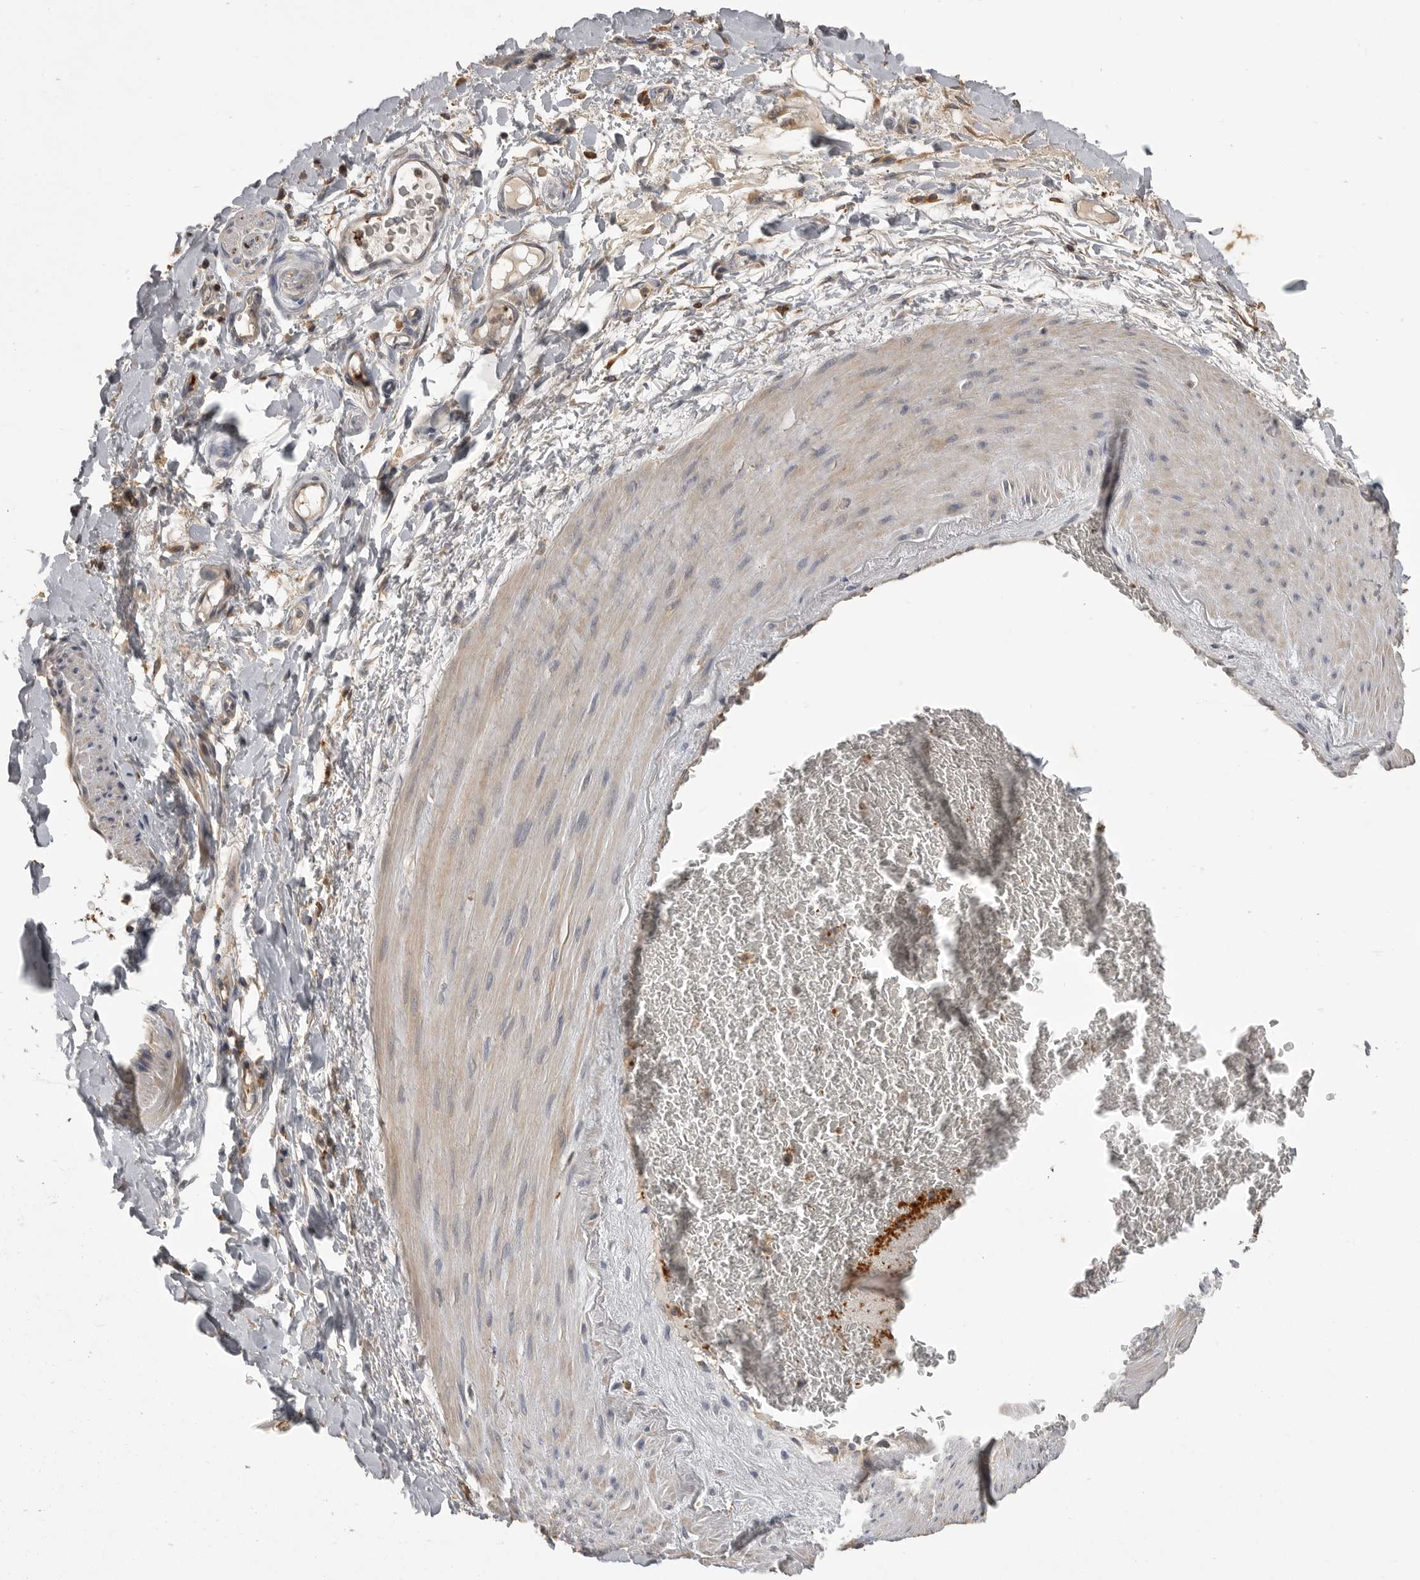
{"staining": {"intensity": "weak", "quantity": ">75%", "location": "cytoplasmic/membranous"}, "tissue": "adipose tissue", "cell_type": "Adipocytes", "image_type": "normal", "snomed": [{"axis": "morphology", "description": "Normal tissue, NOS"}, {"axis": "morphology", "description": "Adenocarcinoma, NOS"}, {"axis": "topography", "description": "Esophagus"}], "caption": "An immunohistochemistry image of normal tissue is shown. Protein staining in brown shows weak cytoplasmic/membranous positivity in adipose tissue within adipocytes. (Stains: DAB in brown, nuclei in blue, Microscopy: brightfield microscopy at high magnification).", "gene": "CMTM6", "patient": {"sex": "male", "age": 62}}